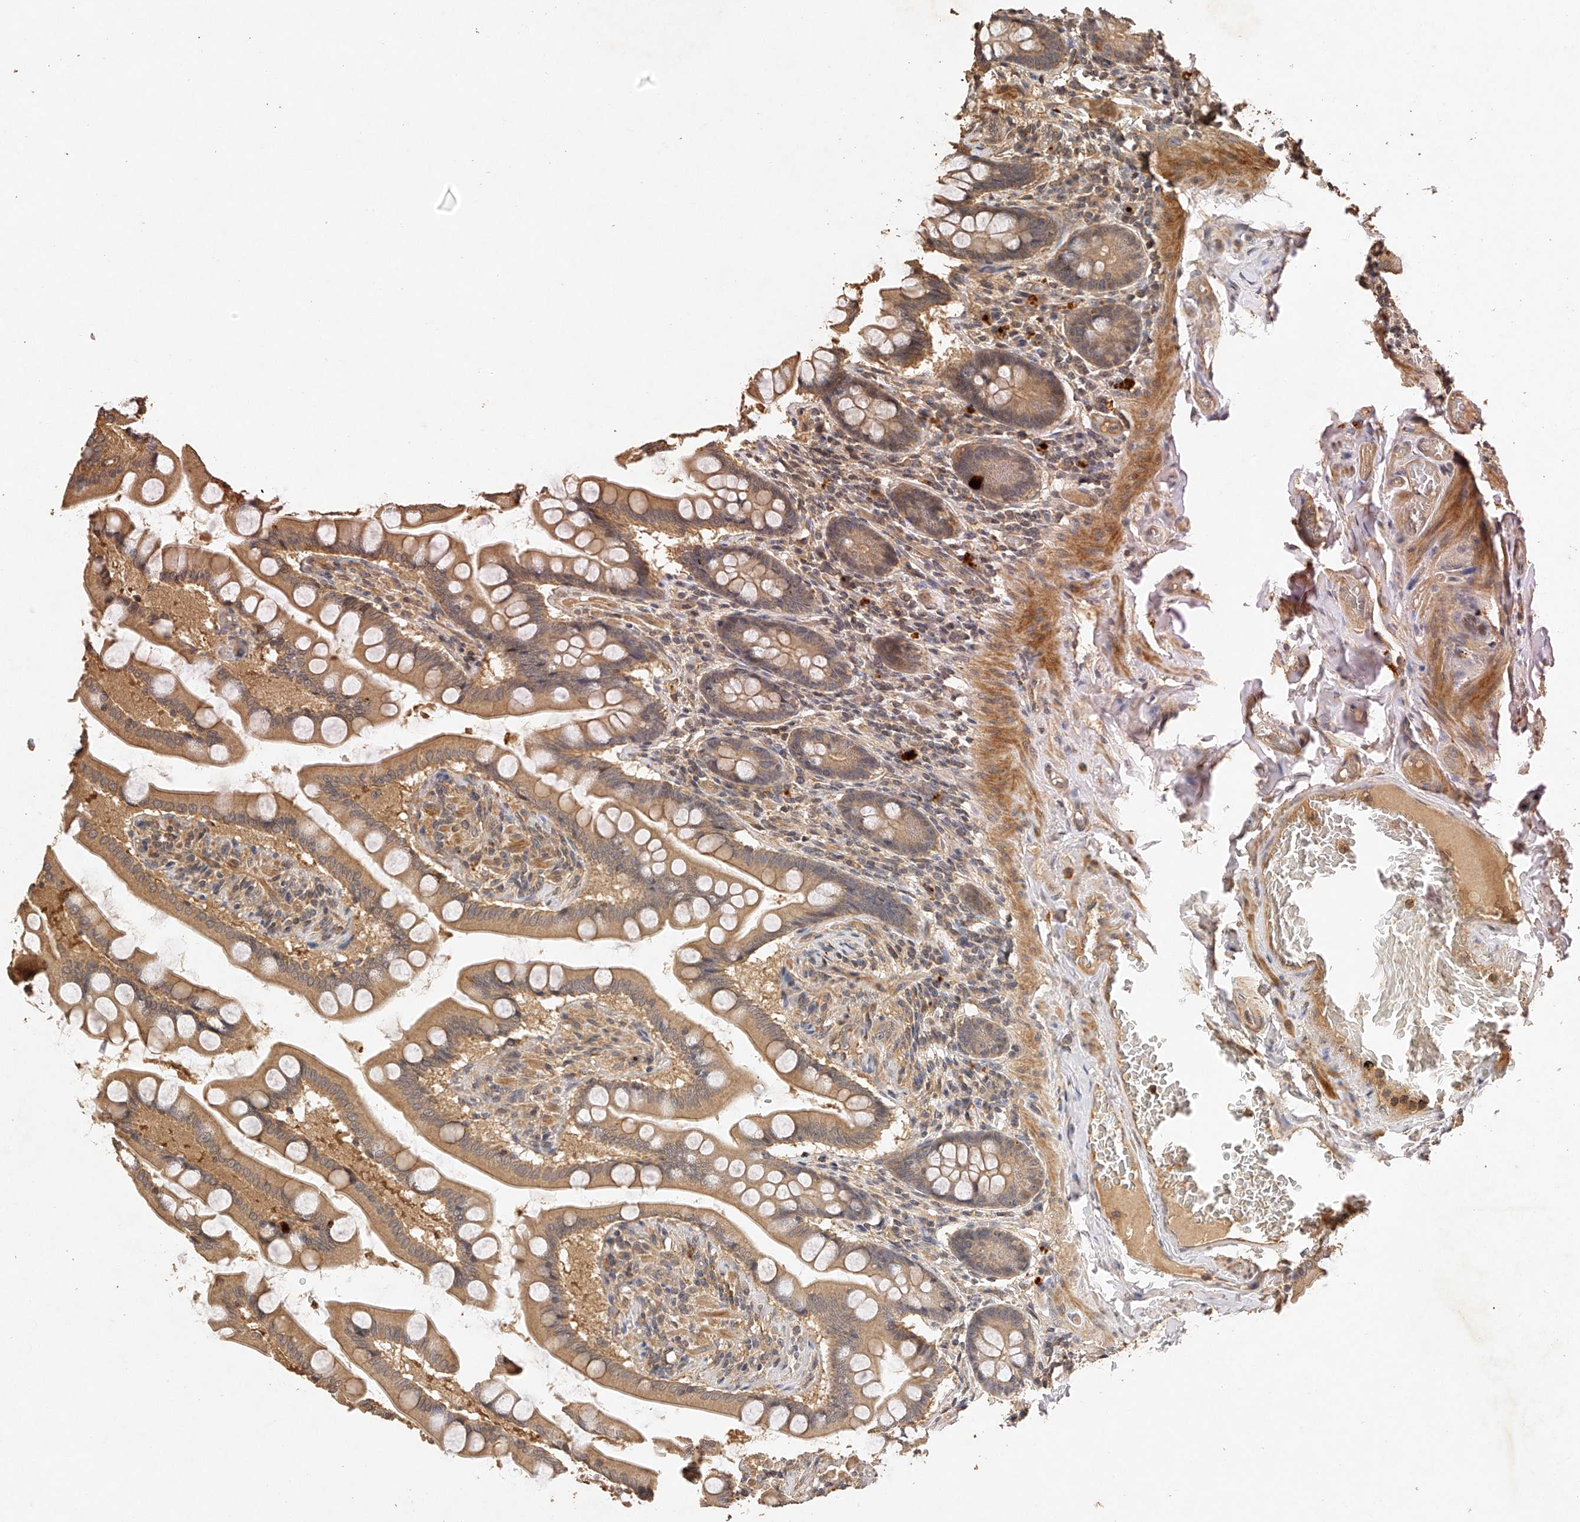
{"staining": {"intensity": "moderate", "quantity": ">75%", "location": "cytoplasmic/membranous"}, "tissue": "small intestine", "cell_type": "Glandular cells", "image_type": "normal", "snomed": [{"axis": "morphology", "description": "Normal tissue, NOS"}, {"axis": "topography", "description": "Small intestine"}], "caption": "Small intestine stained with a brown dye shows moderate cytoplasmic/membranous positive positivity in approximately >75% of glandular cells.", "gene": "NSMAF", "patient": {"sex": "male", "age": 41}}